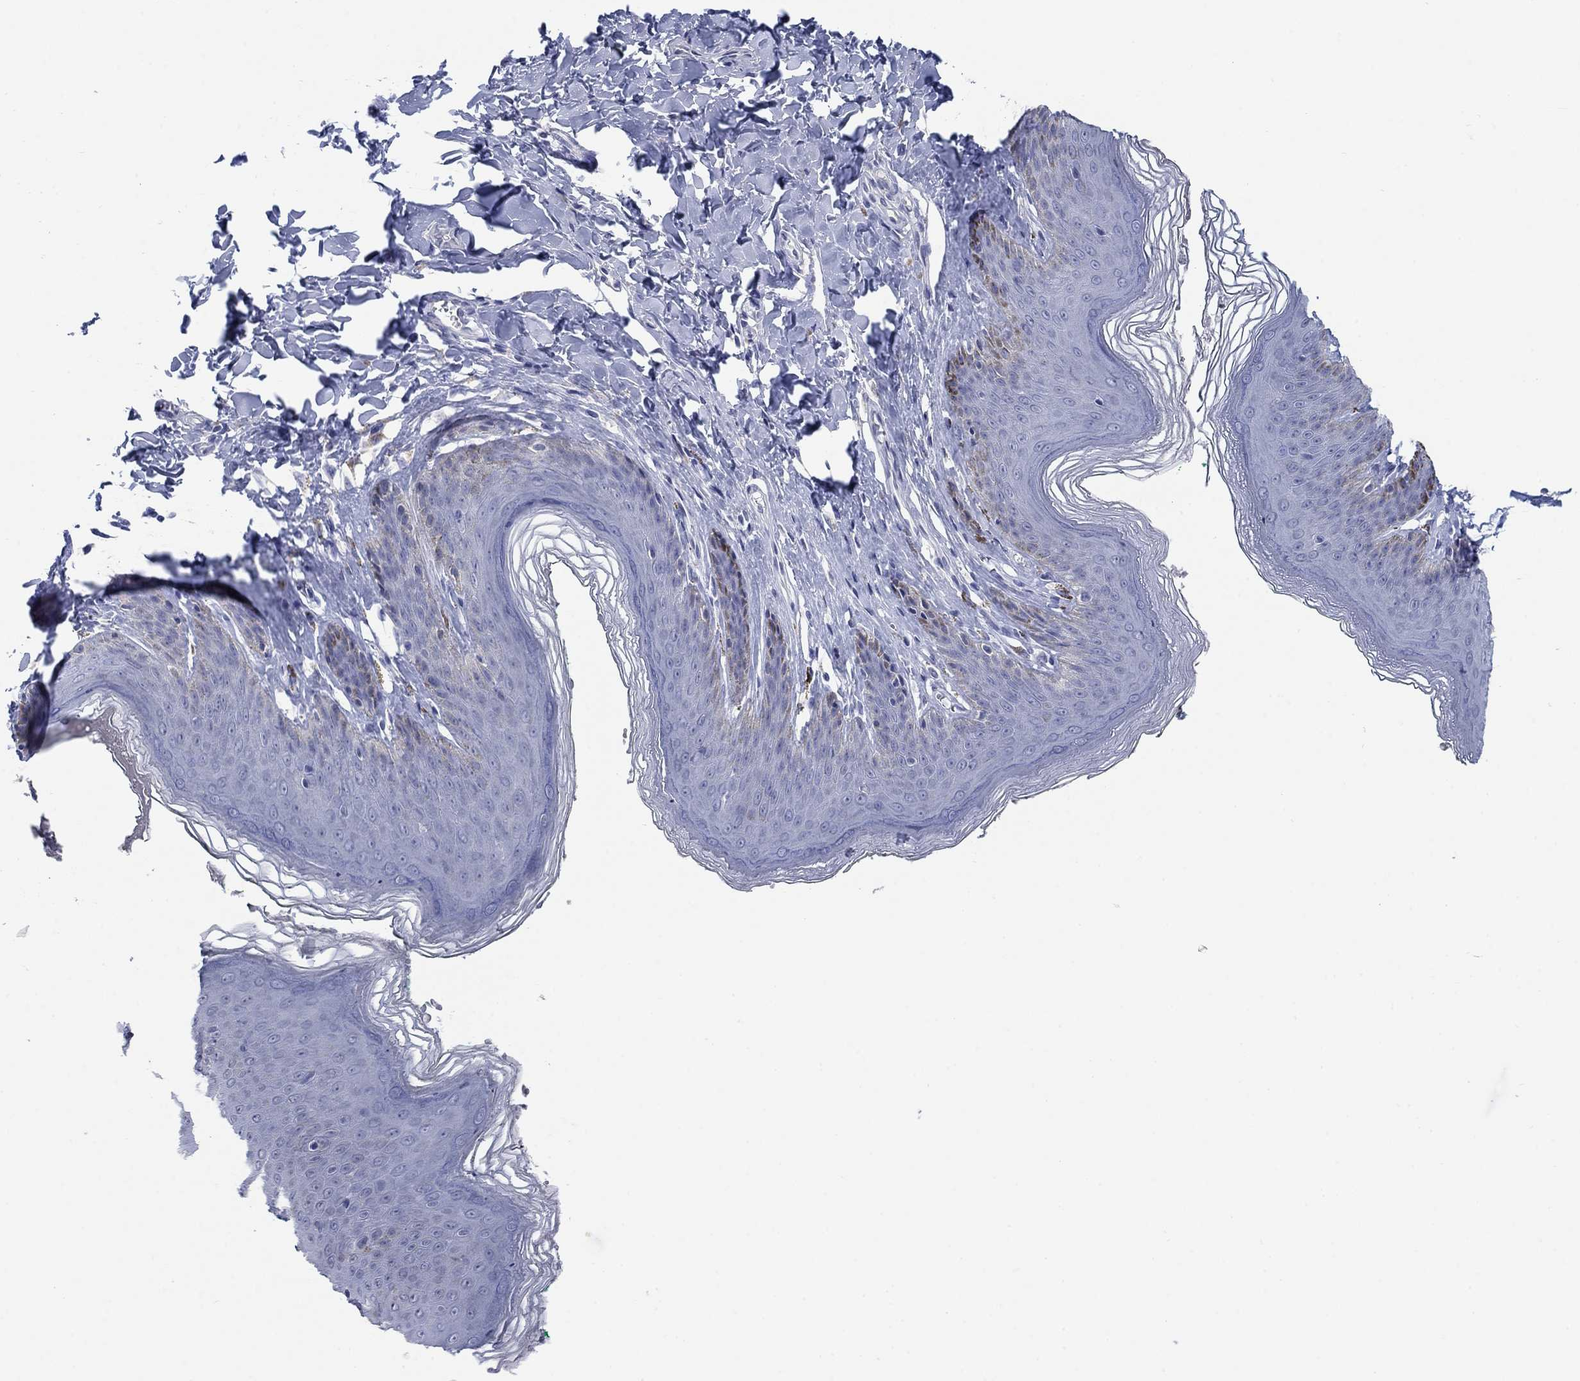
{"staining": {"intensity": "negative", "quantity": "none", "location": "none"}, "tissue": "skin", "cell_type": "Epidermal cells", "image_type": "normal", "snomed": [{"axis": "morphology", "description": "Normal tissue, NOS"}, {"axis": "topography", "description": "Vulva"}, {"axis": "topography", "description": "Peripheral nerve tissue"}], "caption": "Human skin stained for a protein using IHC displays no staining in epidermal cells.", "gene": "ATP6V1G2", "patient": {"sex": "female", "age": 66}}